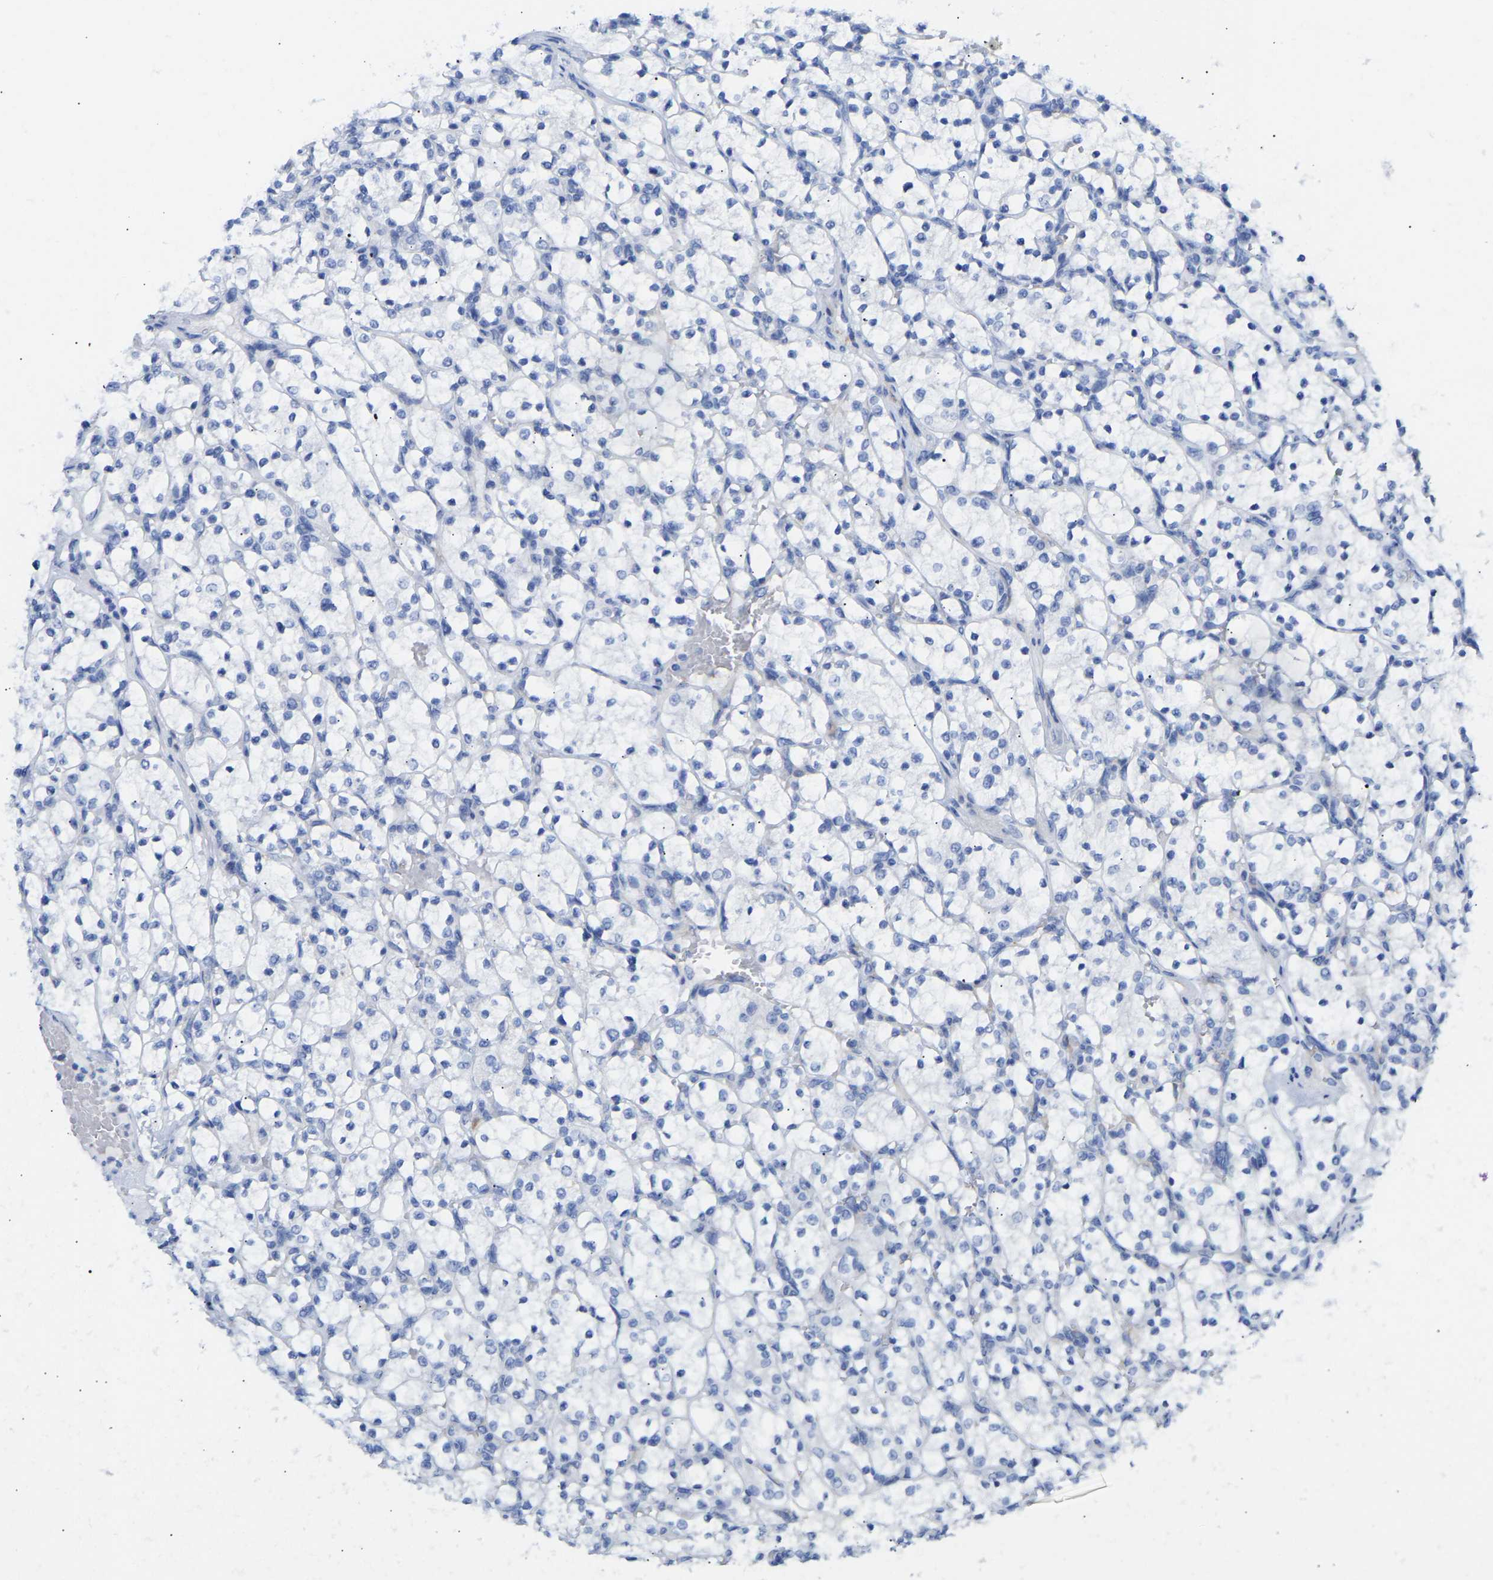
{"staining": {"intensity": "negative", "quantity": "none", "location": "none"}, "tissue": "renal cancer", "cell_type": "Tumor cells", "image_type": "cancer", "snomed": [{"axis": "morphology", "description": "Adenocarcinoma, NOS"}, {"axis": "topography", "description": "Kidney"}], "caption": "This is an immunohistochemistry image of renal cancer. There is no positivity in tumor cells.", "gene": "AMPH", "patient": {"sex": "female", "age": 69}}